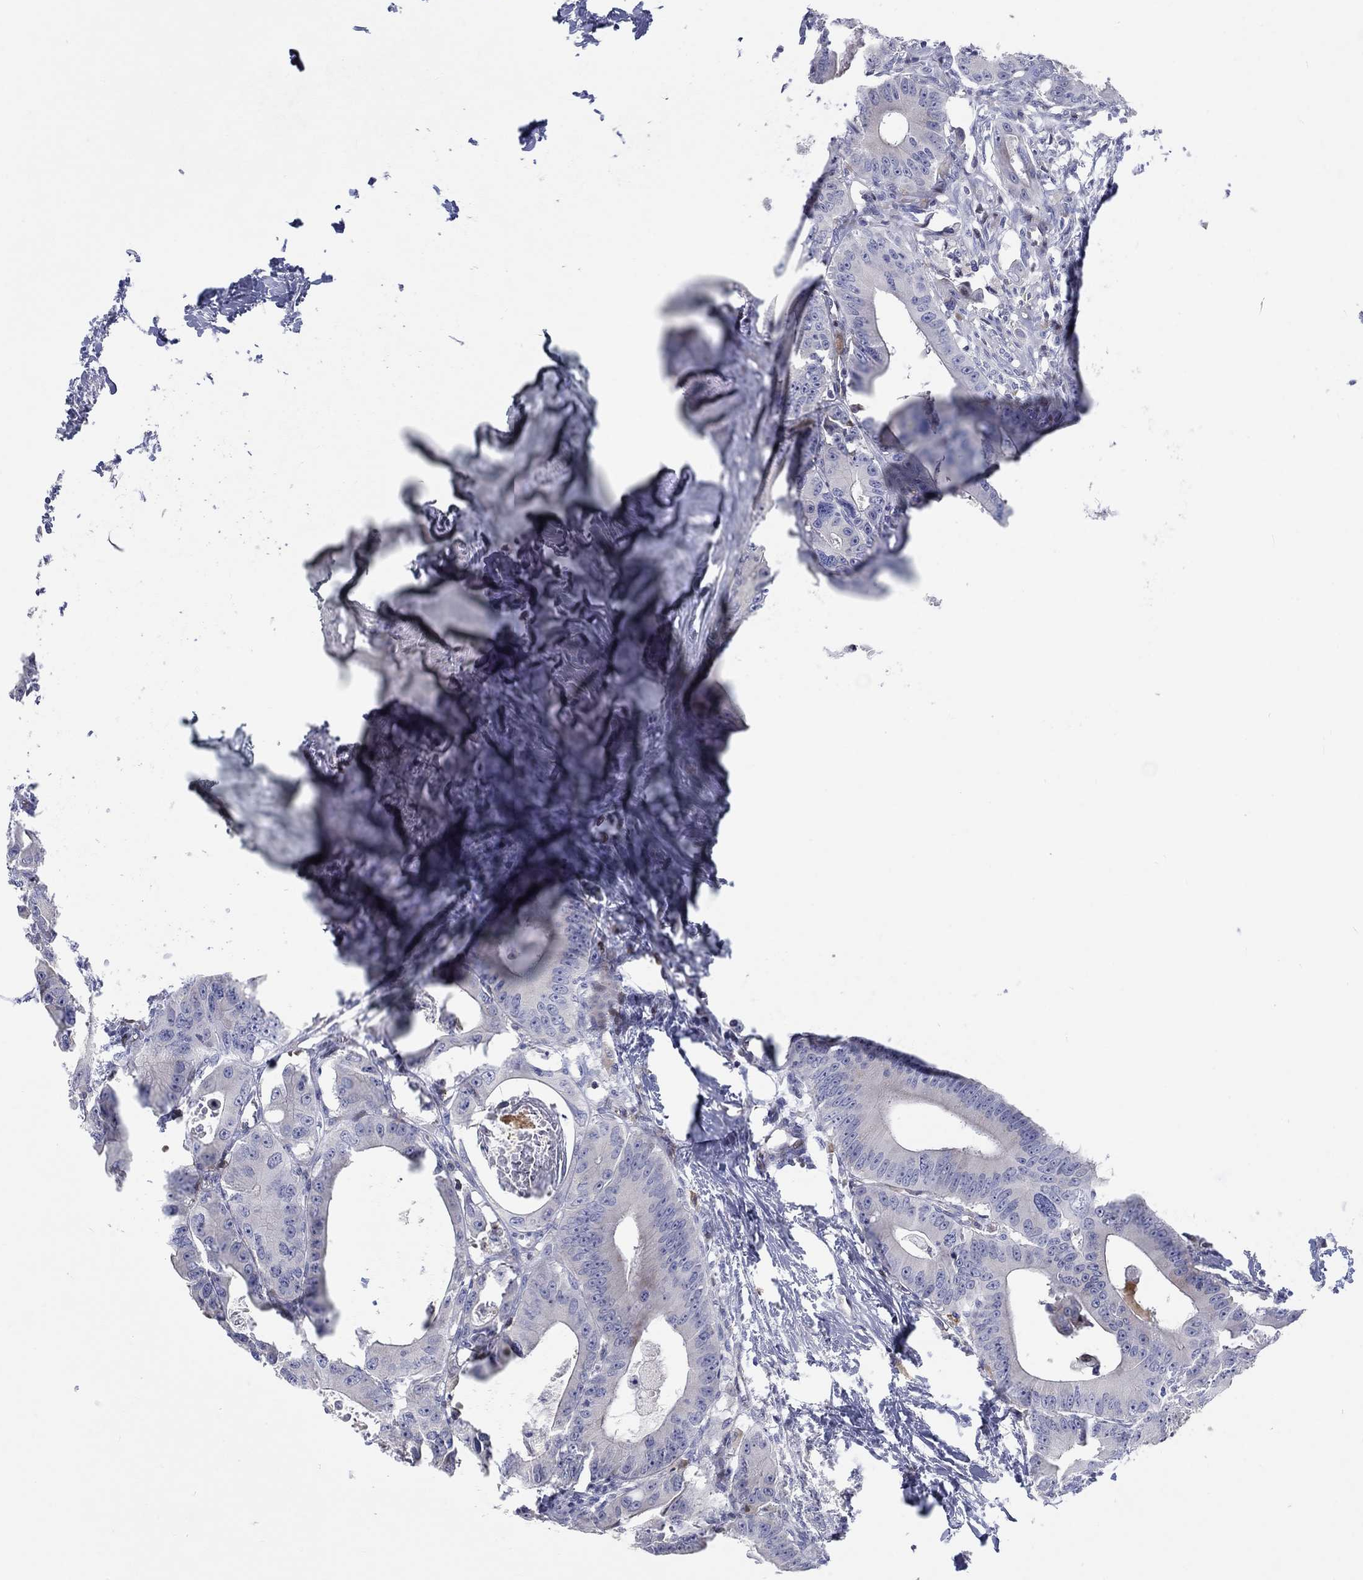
{"staining": {"intensity": "negative", "quantity": "none", "location": "none"}, "tissue": "colorectal cancer", "cell_type": "Tumor cells", "image_type": "cancer", "snomed": [{"axis": "morphology", "description": "Adenocarcinoma, NOS"}, {"axis": "topography", "description": "Rectum"}], "caption": "The IHC image has no significant expression in tumor cells of adenocarcinoma (colorectal) tissue.", "gene": "ARHGAP36", "patient": {"sex": "male", "age": 64}}